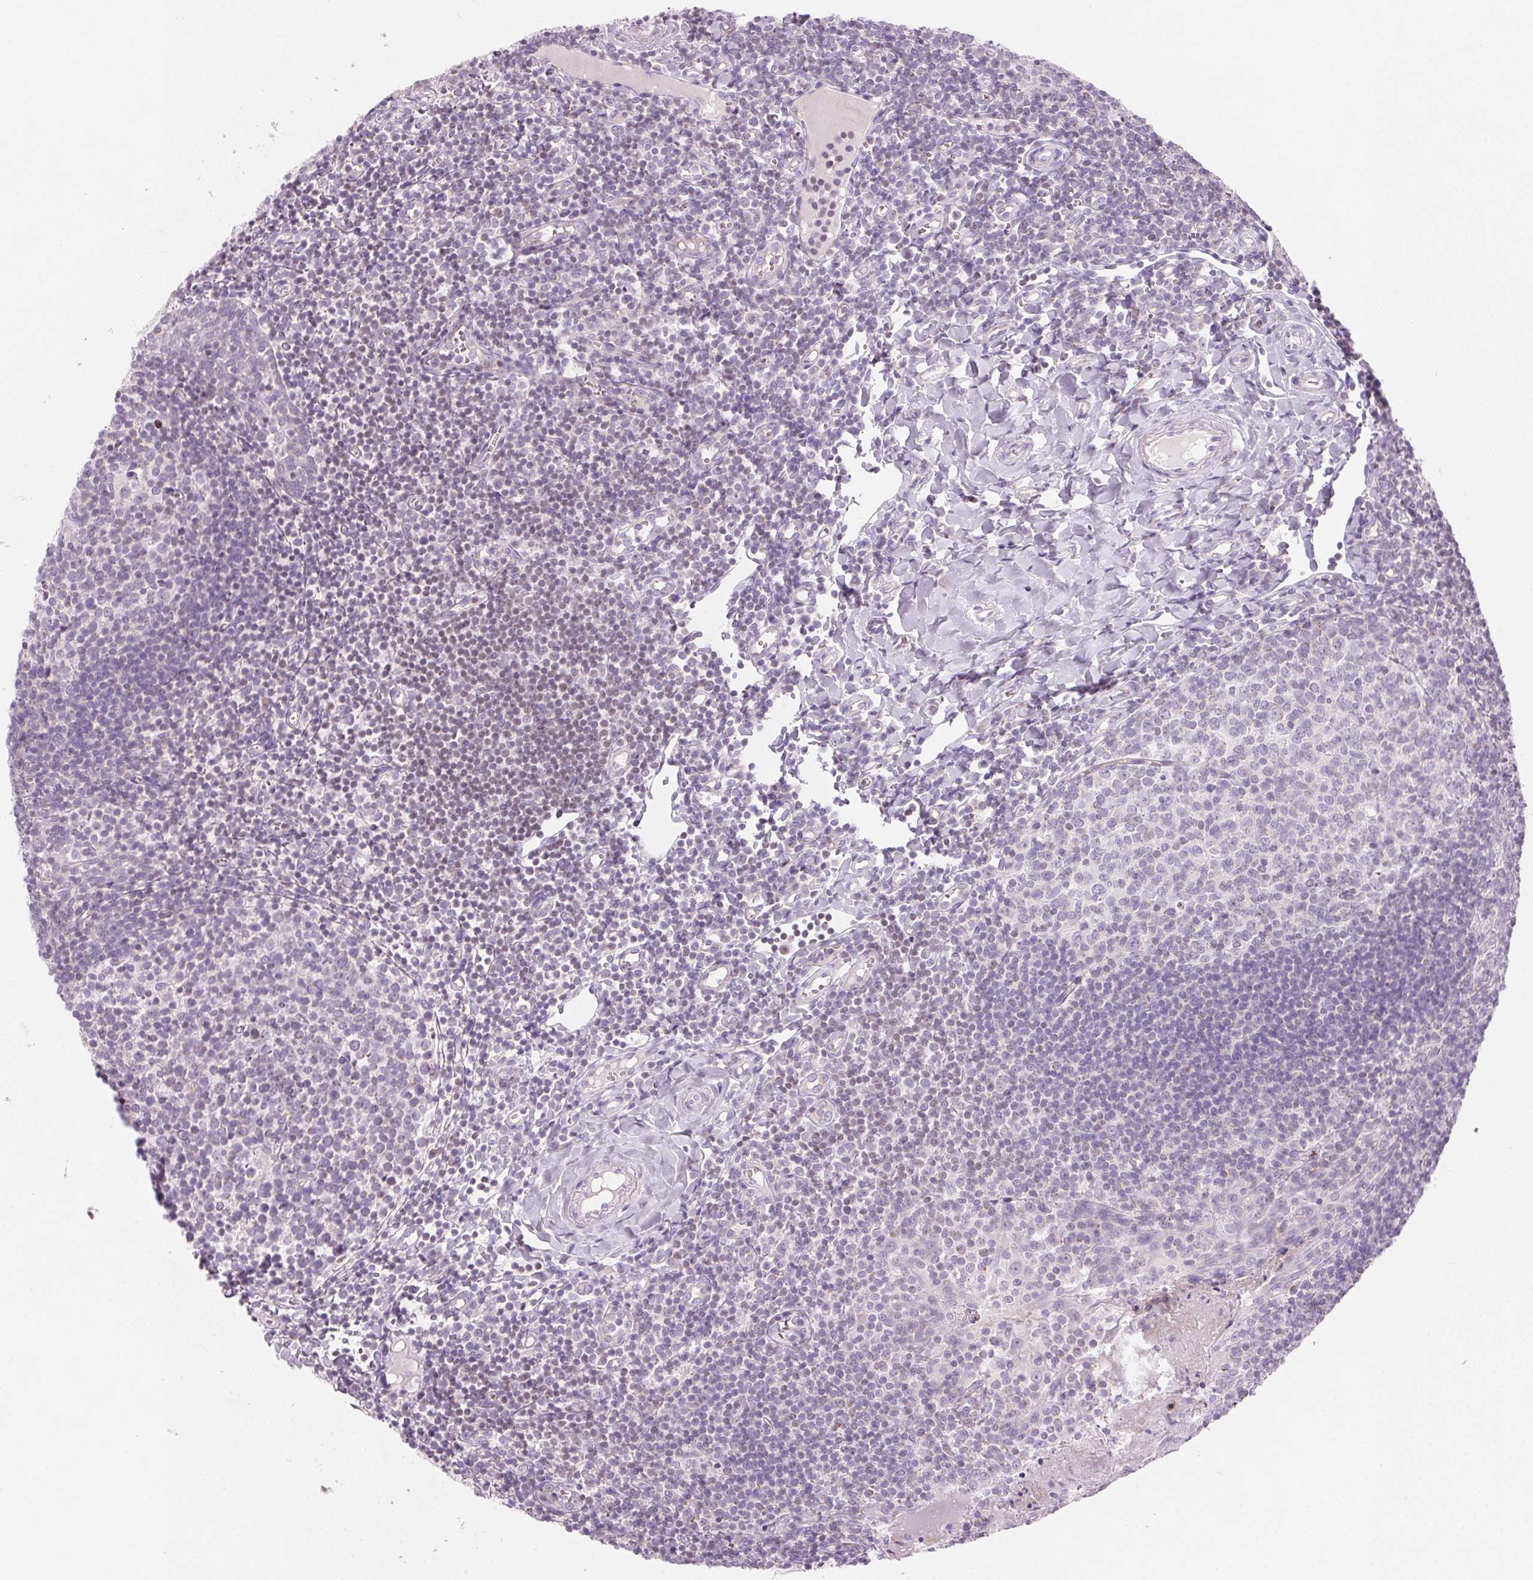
{"staining": {"intensity": "negative", "quantity": "none", "location": "none"}, "tissue": "lymph node", "cell_type": "Germinal center cells", "image_type": "normal", "snomed": [{"axis": "morphology", "description": "Normal tissue, NOS"}, {"axis": "topography", "description": "Lymph node"}], "caption": "This is an immunohistochemistry image of normal human lymph node. There is no positivity in germinal center cells.", "gene": "CYP11B1", "patient": {"sex": "female", "age": 21}}